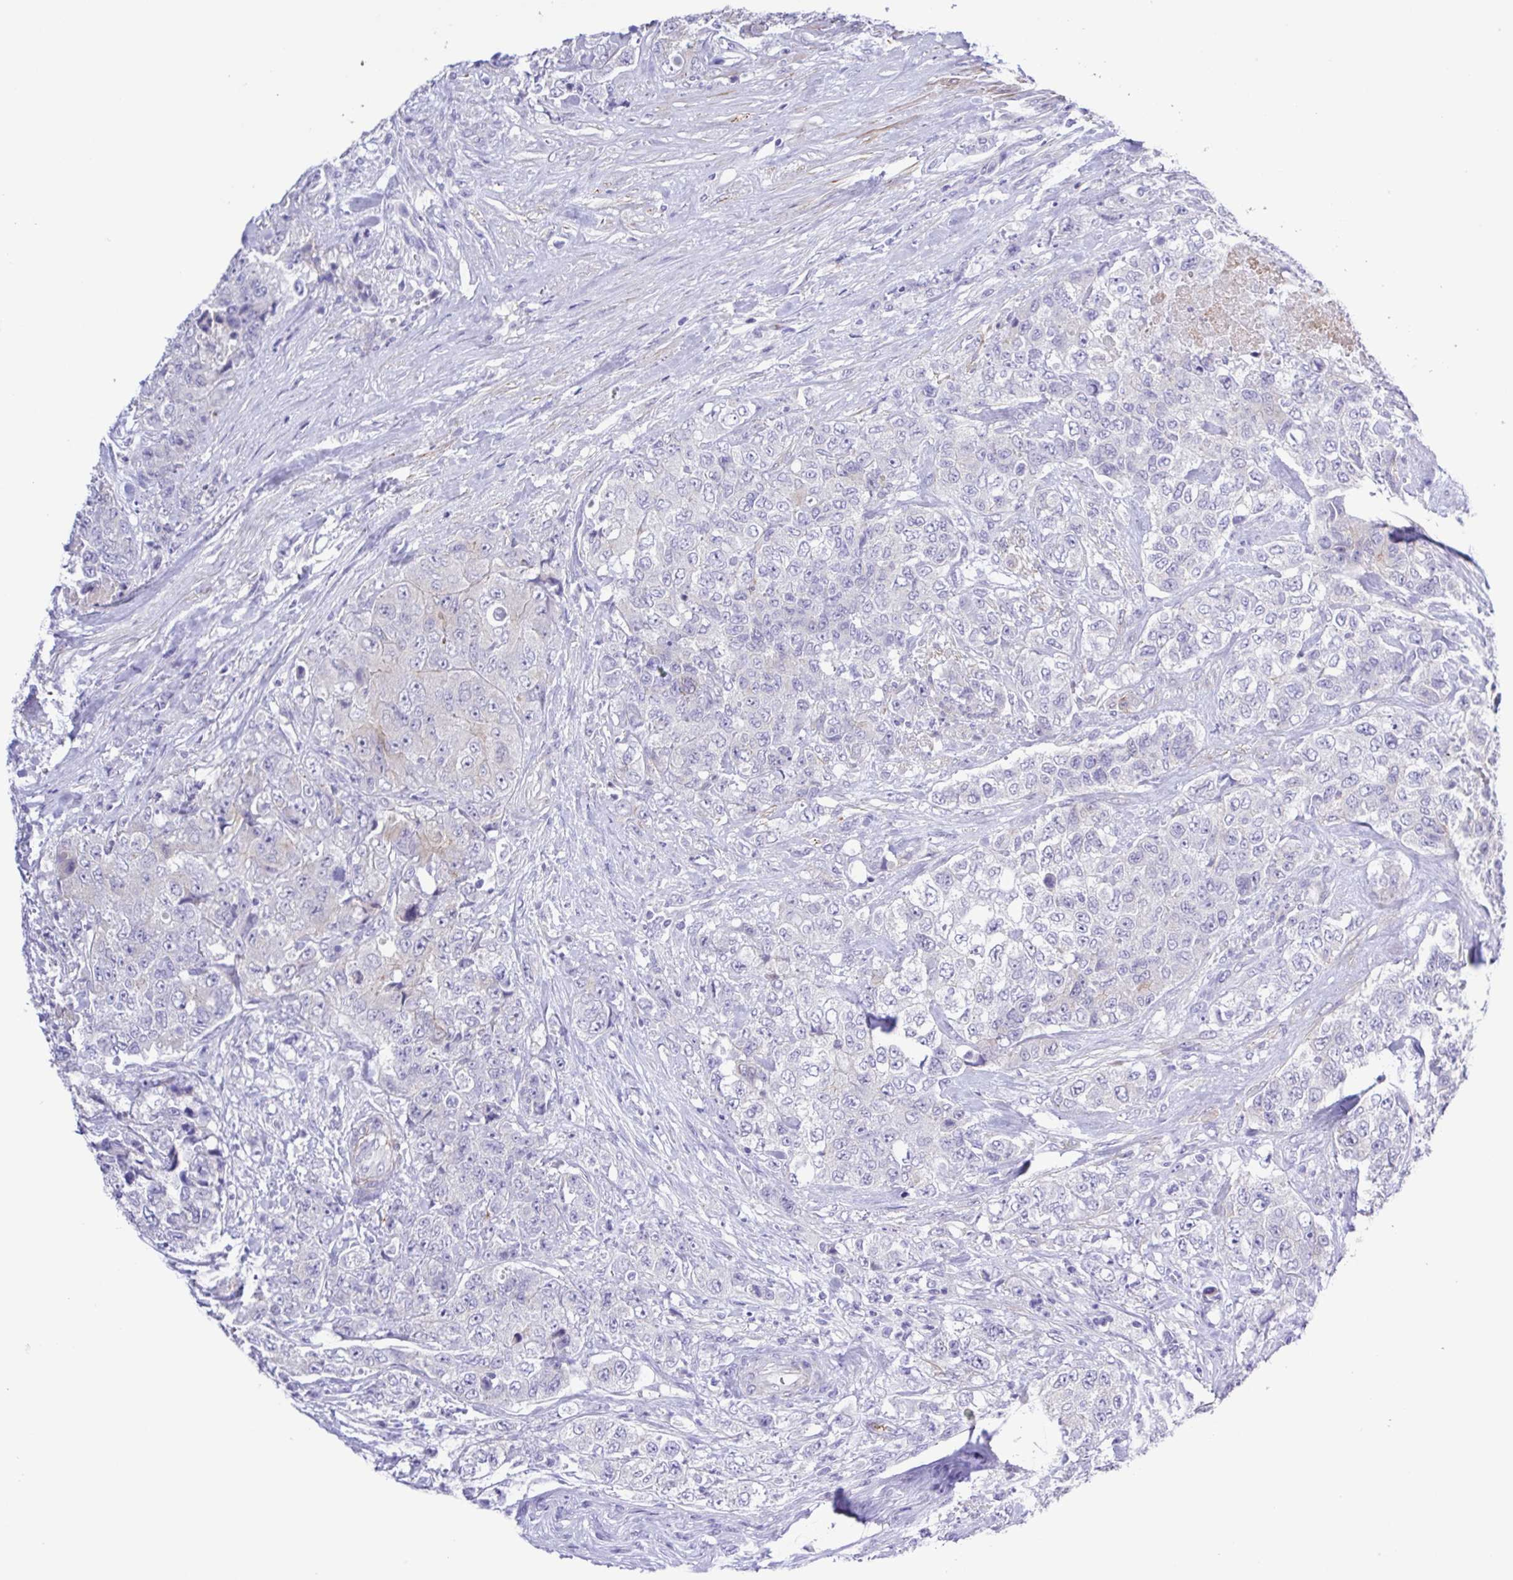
{"staining": {"intensity": "negative", "quantity": "none", "location": "none"}, "tissue": "urothelial cancer", "cell_type": "Tumor cells", "image_type": "cancer", "snomed": [{"axis": "morphology", "description": "Urothelial carcinoma, High grade"}, {"axis": "topography", "description": "Urinary bladder"}], "caption": "Tumor cells are negative for brown protein staining in high-grade urothelial carcinoma.", "gene": "GABBR2", "patient": {"sex": "female", "age": 78}}